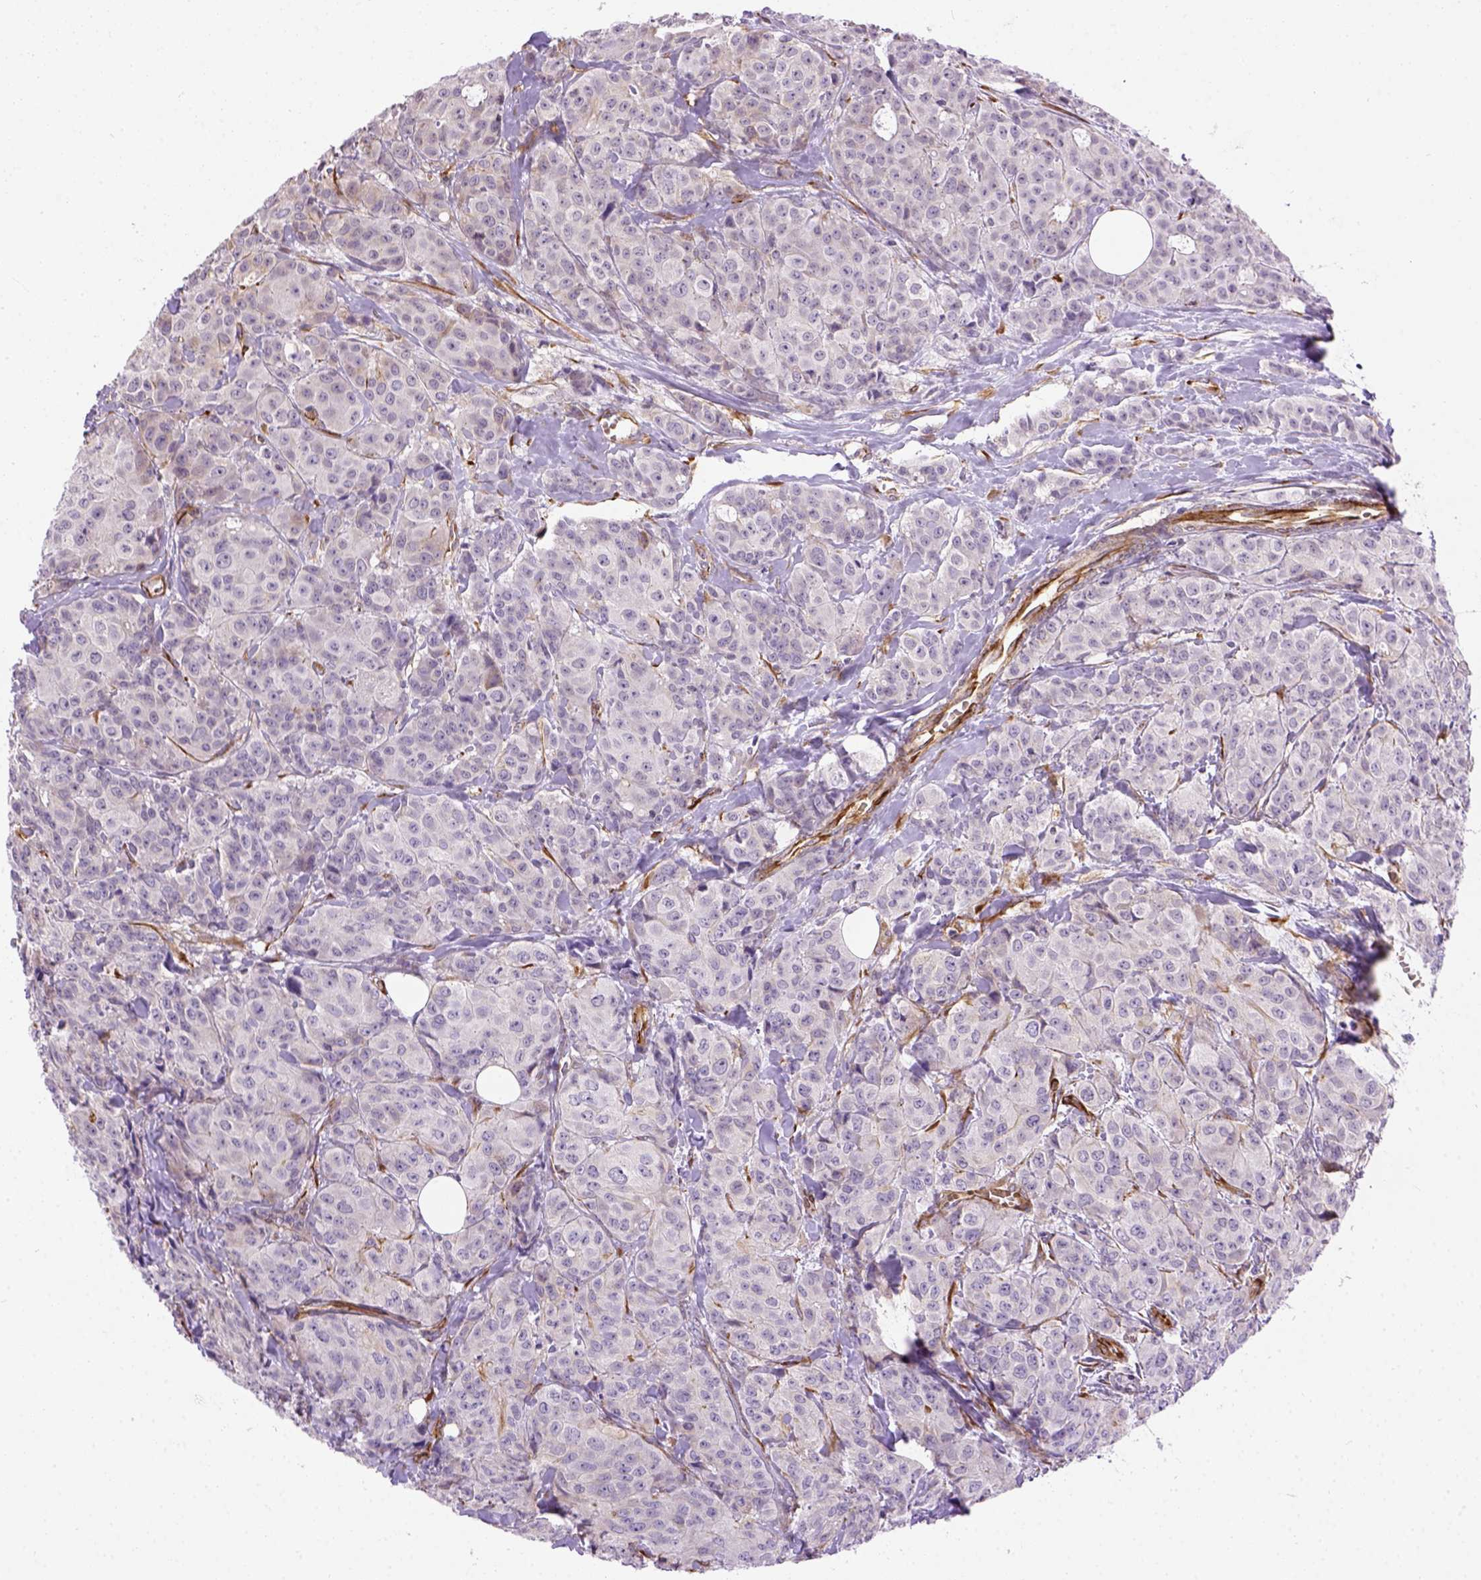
{"staining": {"intensity": "negative", "quantity": "none", "location": "none"}, "tissue": "breast cancer", "cell_type": "Tumor cells", "image_type": "cancer", "snomed": [{"axis": "morphology", "description": "Duct carcinoma"}, {"axis": "topography", "description": "Breast"}], "caption": "Micrograph shows no significant protein positivity in tumor cells of breast cancer. (DAB immunohistochemistry (IHC), high magnification).", "gene": "KAZN", "patient": {"sex": "female", "age": 43}}